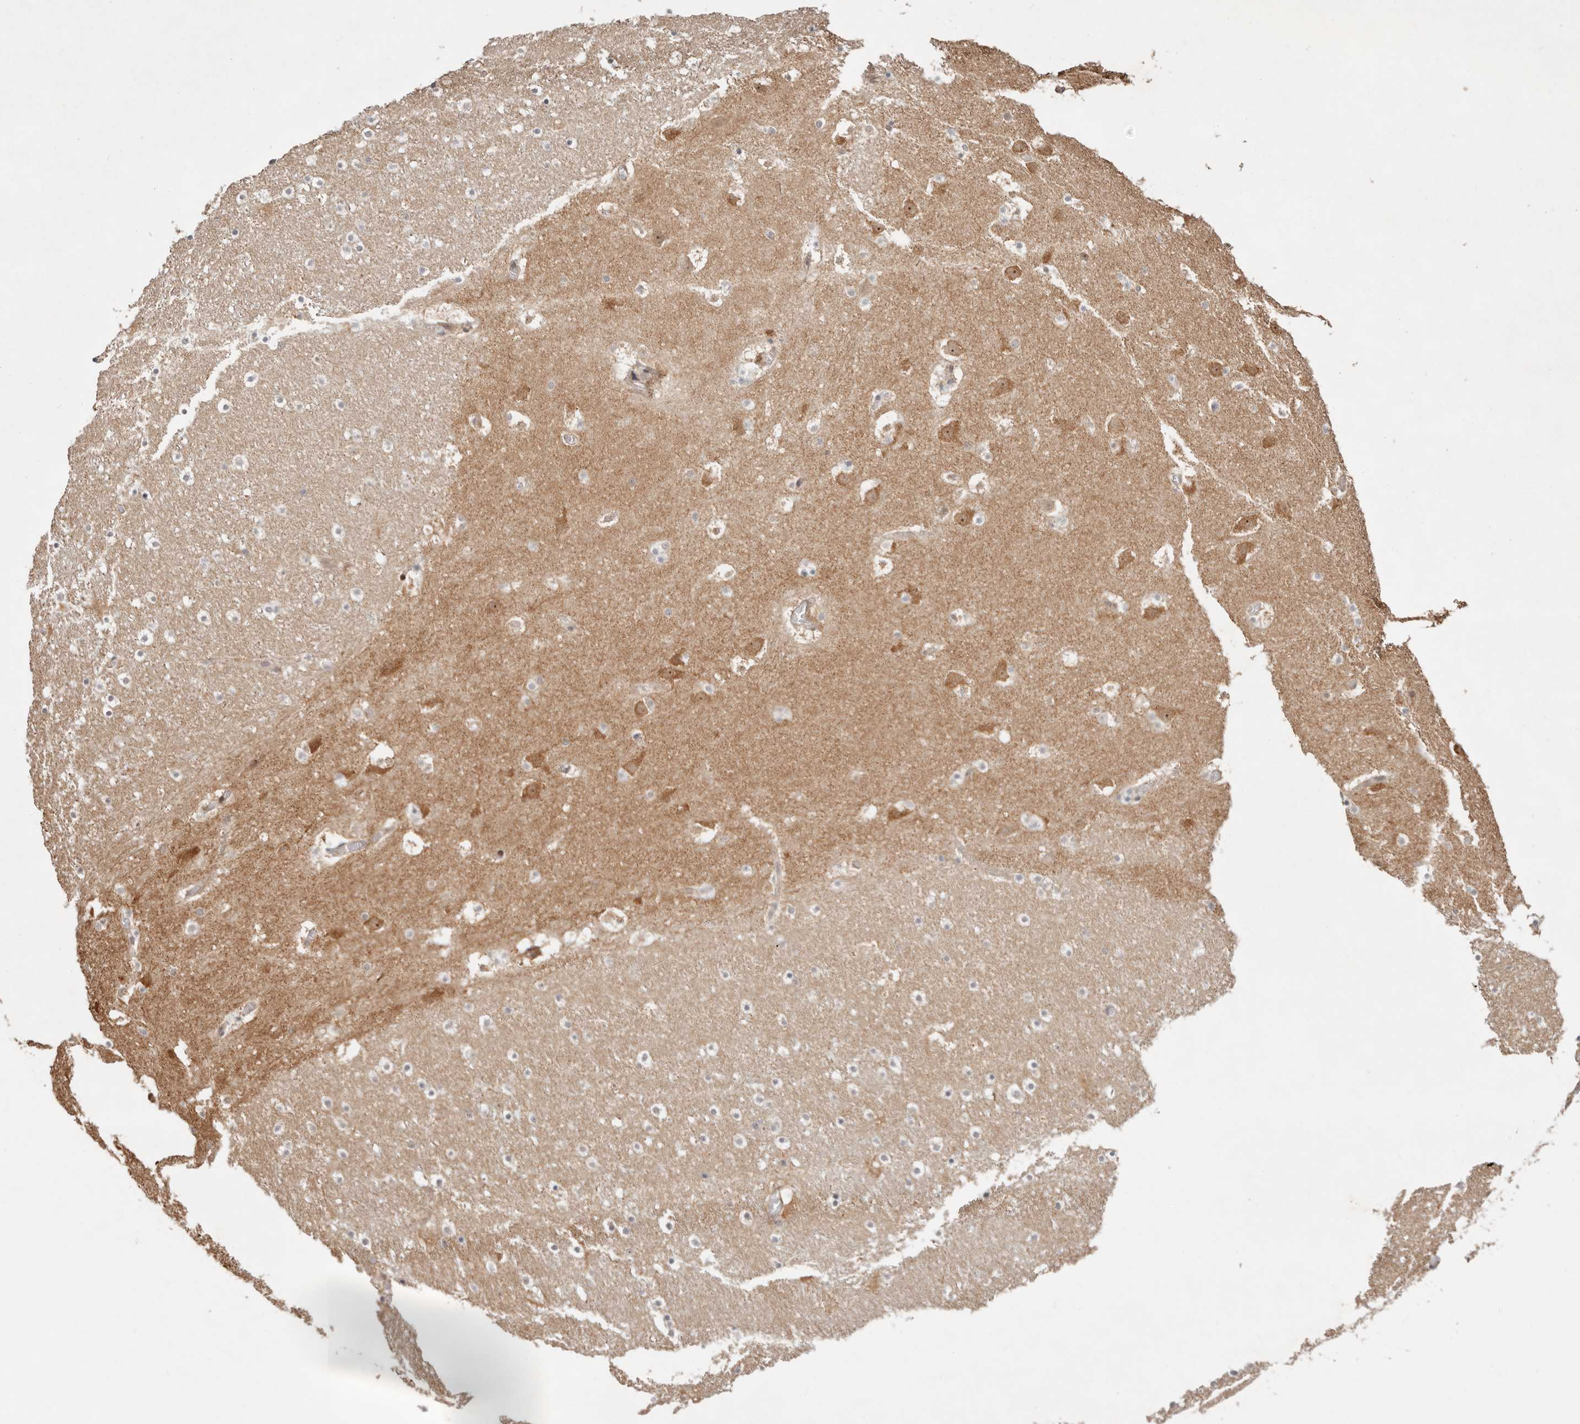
{"staining": {"intensity": "weak", "quantity": "<25%", "location": "cytoplasmic/membranous"}, "tissue": "caudate", "cell_type": "Glial cells", "image_type": "normal", "snomed": [{"axis": "morphology", "description": "Normal tissue, NOS"}, {"axis": "topography", "description": "Lateral ventricle wall"}], "caption": "Glial cells show no significant expression in benign caudate.", "gene": "ODF2L", "patient": {"sex": "male", "age": 45}}